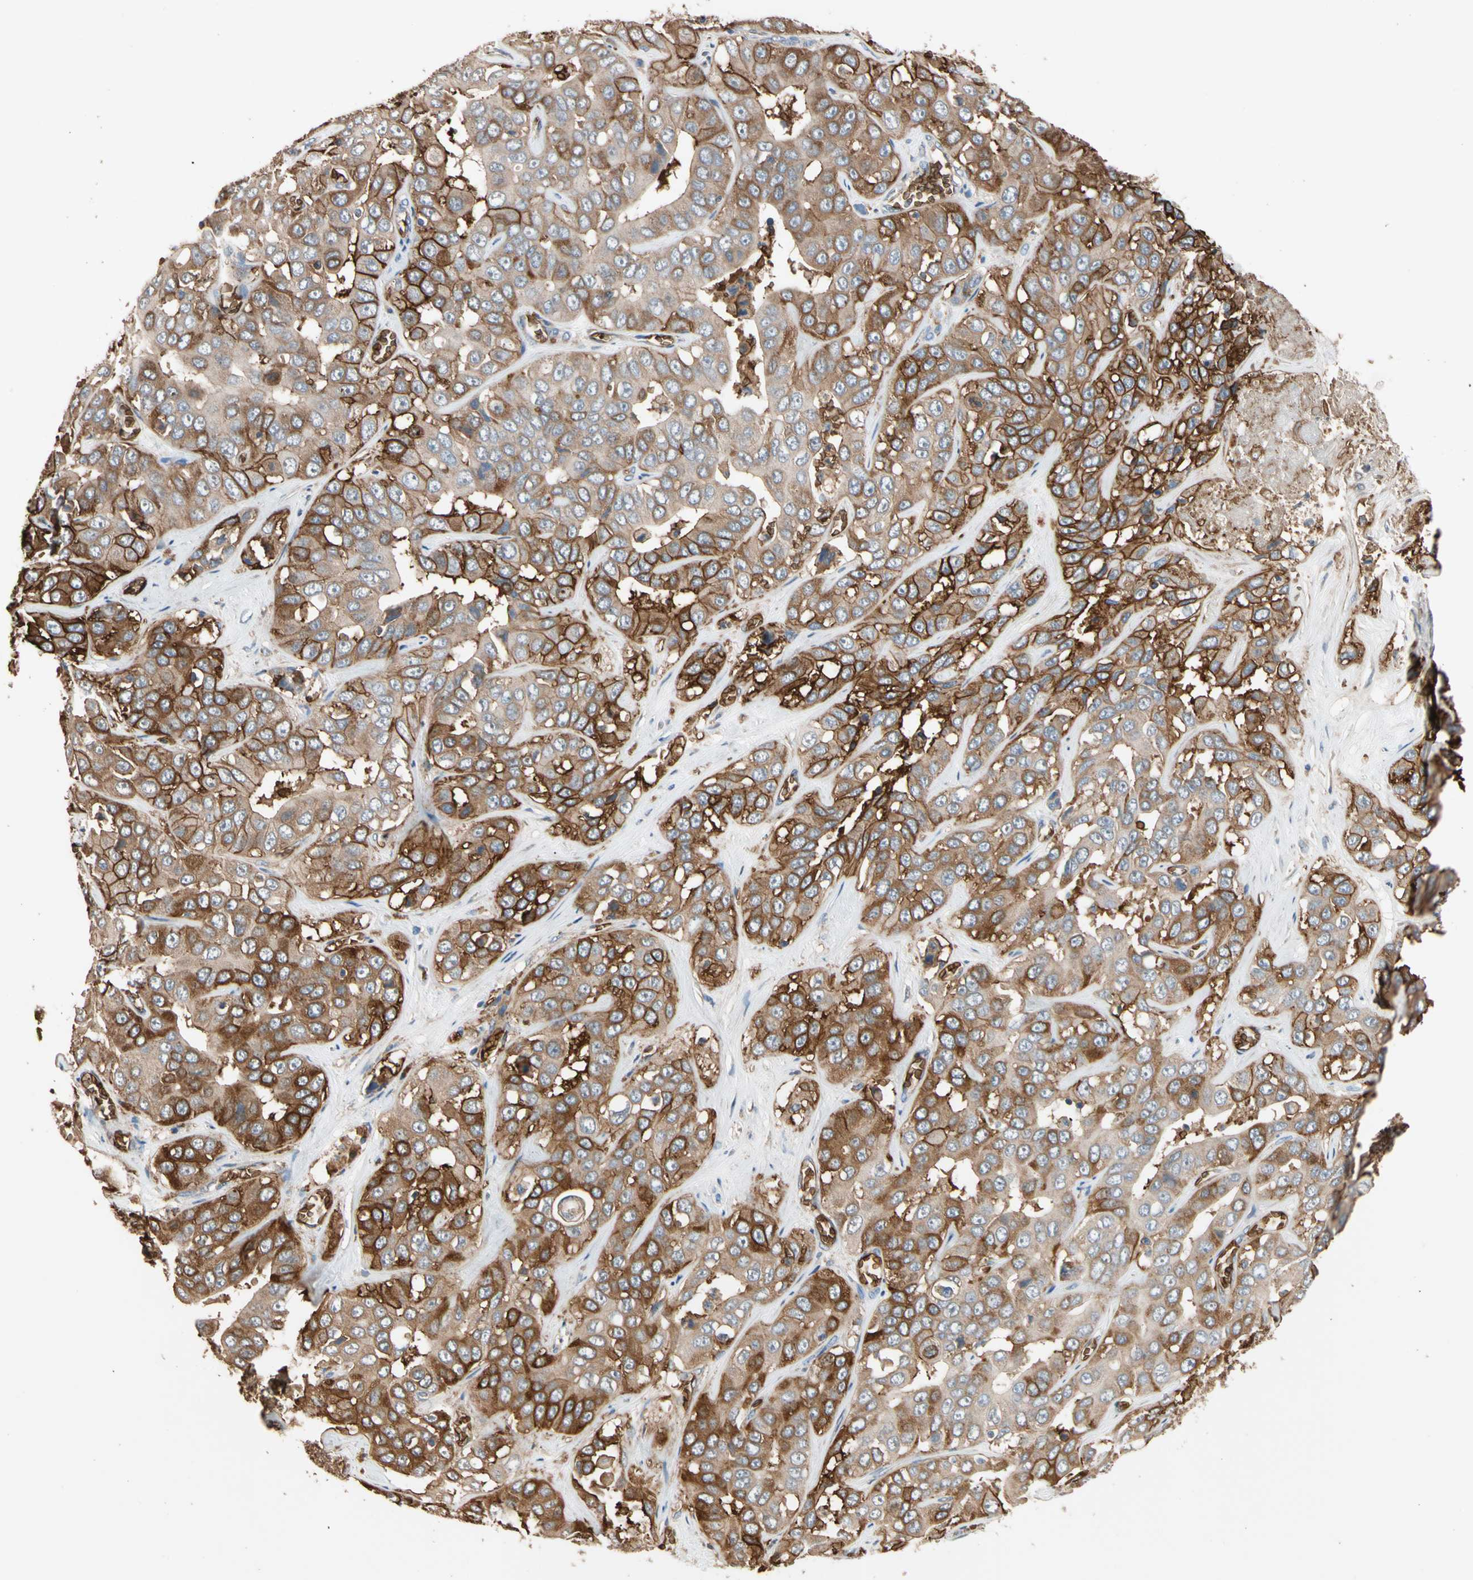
{"staining": {"intensity": "strong", "quantity": ">75%", "location": "cytoplasmic/membranous"}, "tissue": "liver cancer", "cell_type": "Tumor cells", "image_type": "cancer", "snomed": [{"axis": "morphology", "description": "Cholangiocarcinoma"}, {"axis": "topography", "description": "Liver"}], "caption": "DAB immunohistochemical staining of liver cancer (cholangiocarcinoma) shows strong cytoplasmic/membranous protein expression in approximately >75% of tumor cells. (Stains: DAB in brown, nuclei in blue, Microscopy: brightfield microscopy at high magnification).", "gene": "RIOK2", "patient": {"sex": "female", "age": 52}}